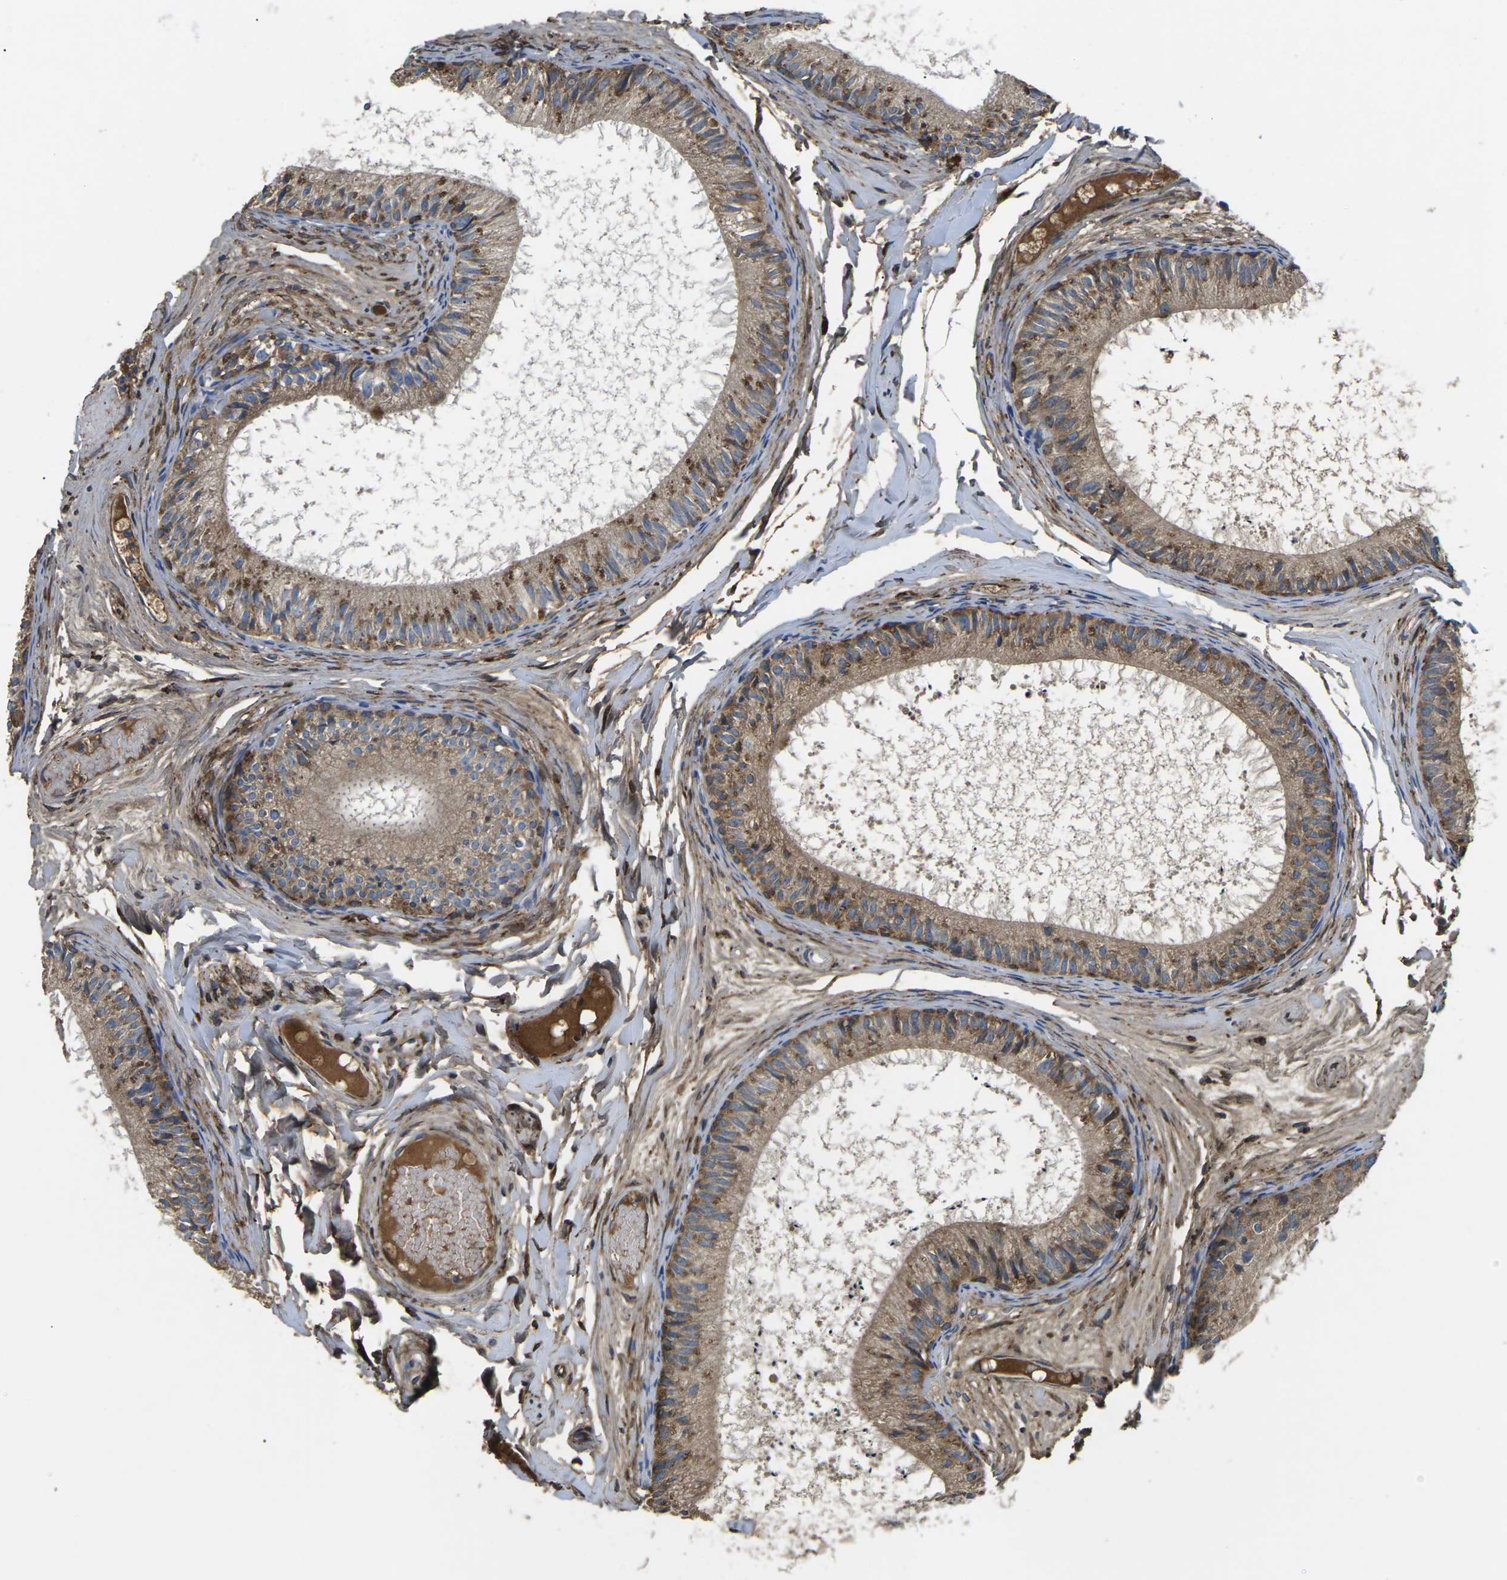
{"staining": {"intensity": "moderate", "quantity": ">75%", "location": "cytoplasmic/membranous"}, "tissue": "epididymis", "cell_type": "Glandular cells", "image_type": "normal", "snomed": [{"axis": "morphology", "description": "Normal tissue, NOS"}, {"axis": "topography", "description": "Epididymis"}], "caption": "Epididymis stained for a protein (brown) demonstrates moderate cytoplasmic/membranous positive expression in approximately >75% of glandular cells.", "gene": "PDZD8", "patient": {"sex": "male", "age": 46}}